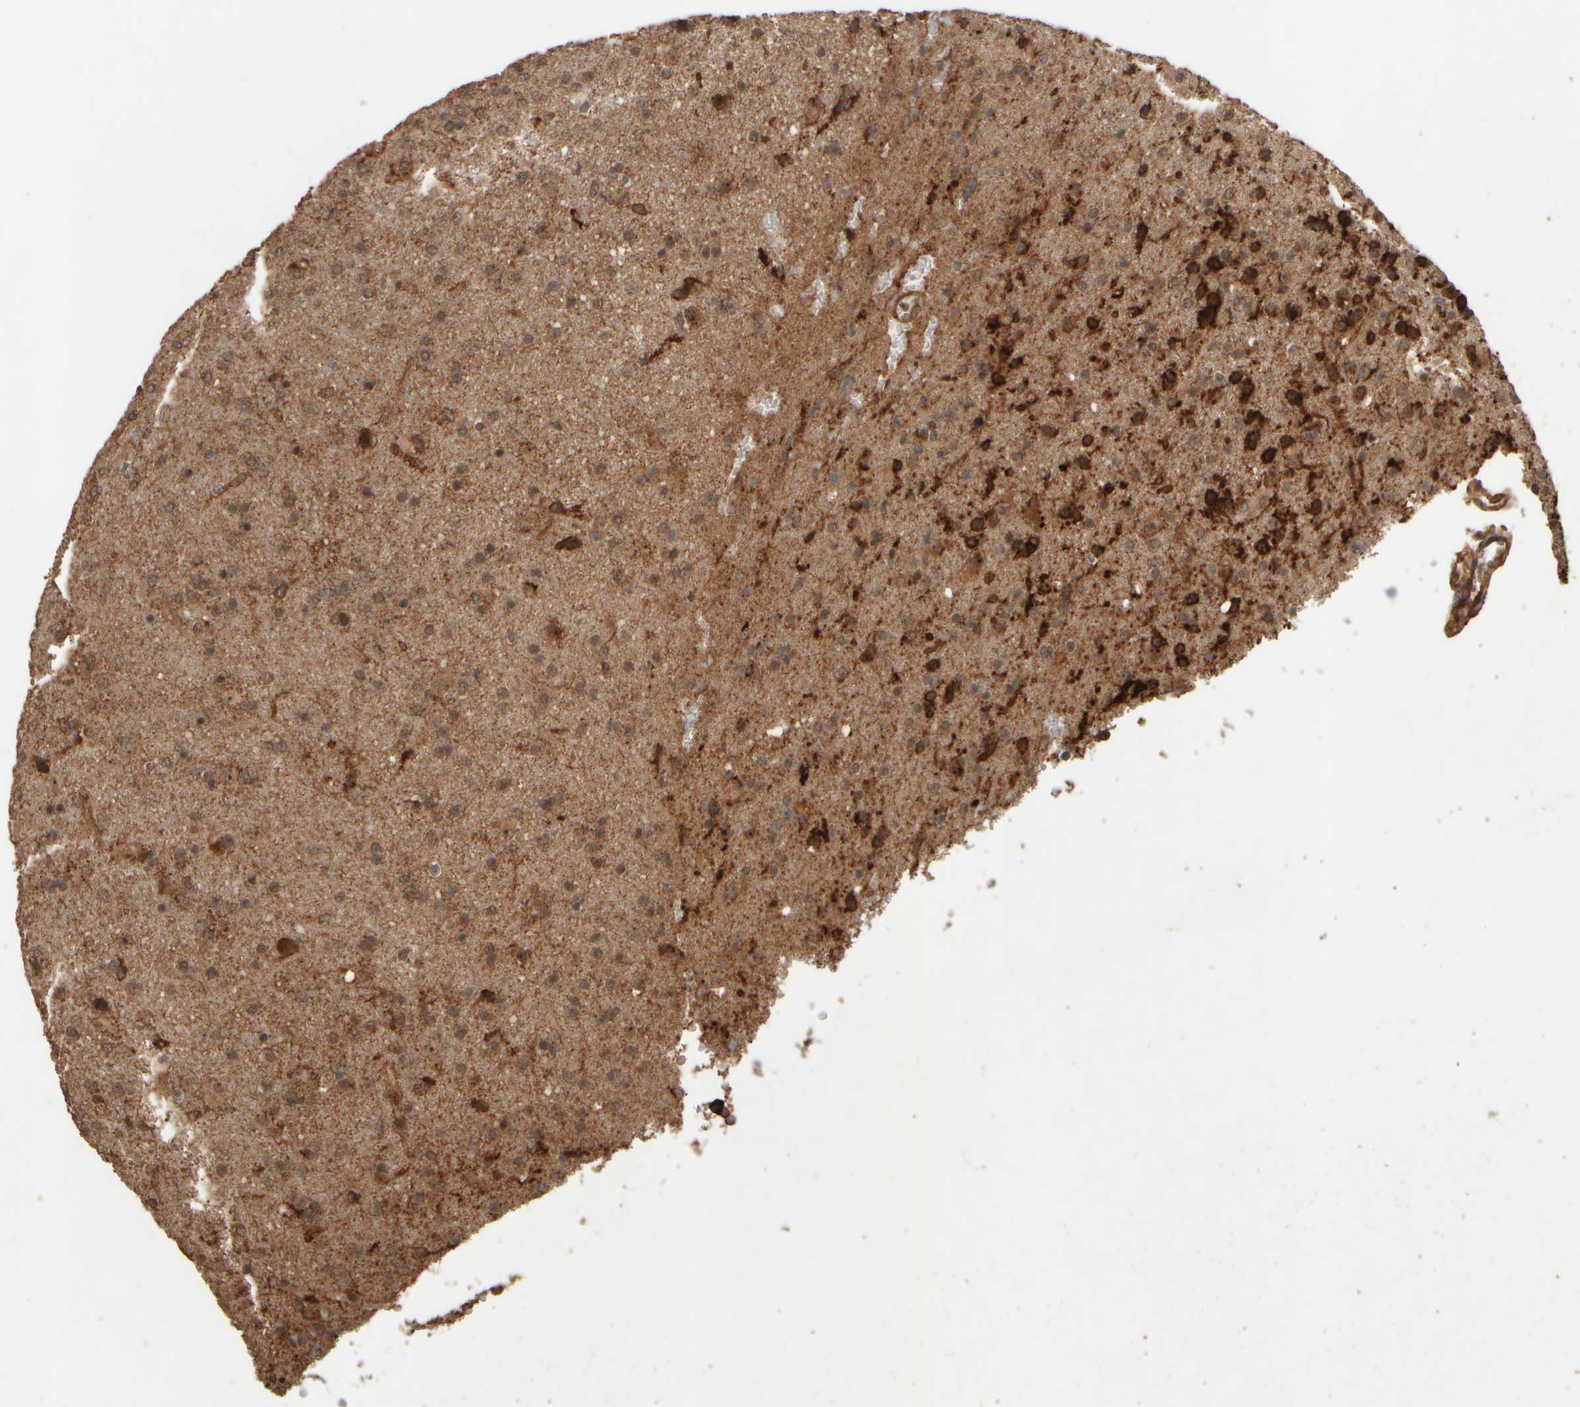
{"staining": {"intensity": "moderate", "quantity": "25%-75%", "location": "cytoplasmic/membranous,nuclear"}, "tissue": "glioma", "cell_type": "Tumor cells", "image_type": "cancer", "snomed": [{"axis": "morphology", "description": "Glioma, malignant, High grade"}, {"axis": "topography", "description": "Brain"}], "caption": "This micrograph demonstrates glioma stained with immunohistochemistry (IHC) to label a protein in brown. The cytoplasmic/membranous and nuclear of tumor cells show moderate positivity for the protein. Nuclei are counter-stained blue.", "gene": "SPHK1", "patient": {"sex": "male", "age": 72}}